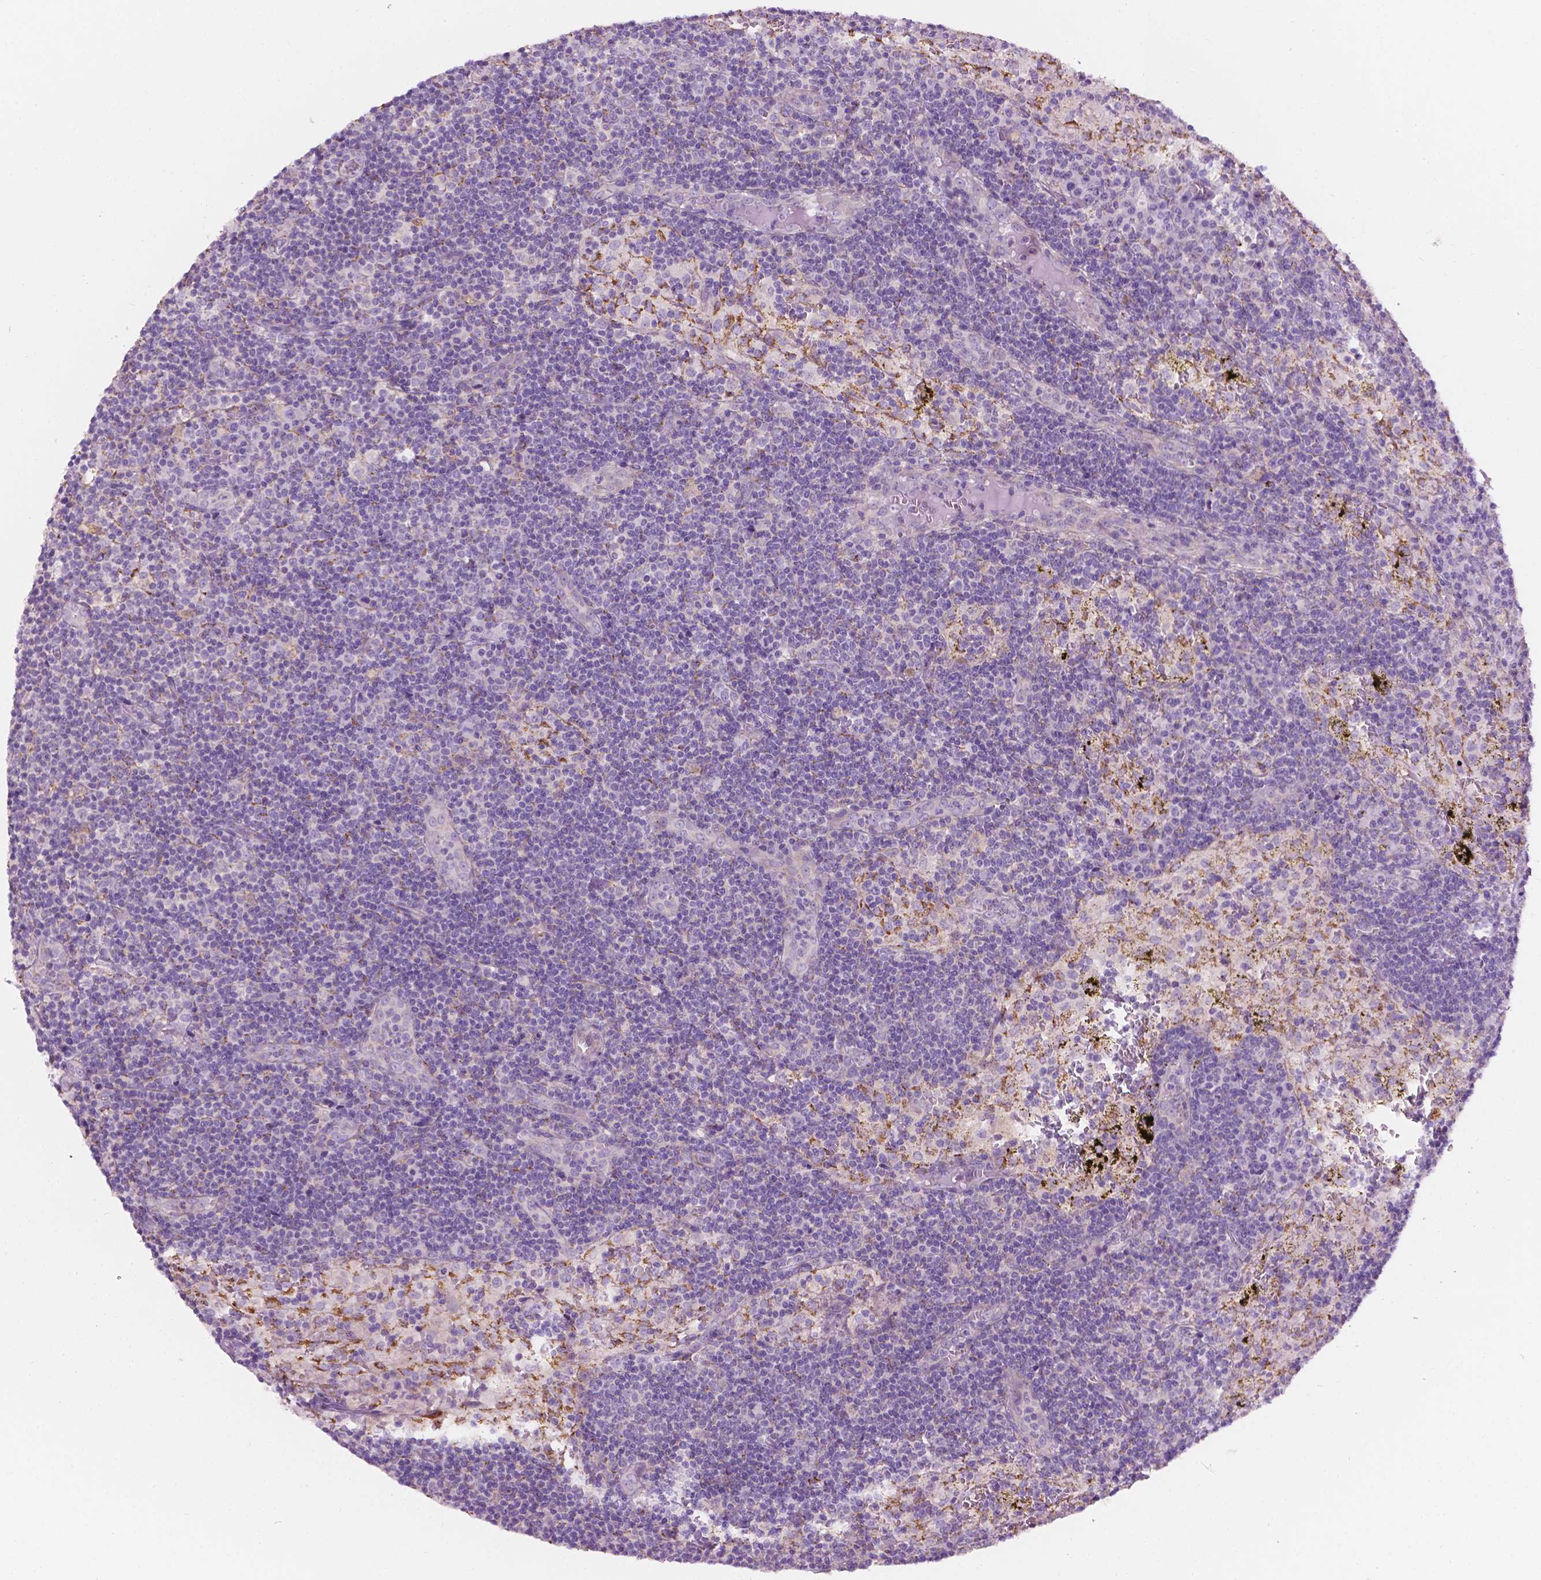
{"staining": {"intensity": "negative", "quantity": "none", "location": "none"}, "tissue": "lymph node", "cell_type": "Germinal center cells", "image_type": "normal", "snomed": [{"axis": "morphology", "description": "Normal tissue, NOS"}, {"axis": "topography", "description": "Lymph node"}], "caption": "IHC histopathology image of benign lymph node stained for a protein (brown), which shows no positivity in germinal center cells. (DAB (3,3'-diaminobenzidine) IHC with hematoxylin counter stain).", "gene": "NOS1AP", "patient": {"sex": "male", "age": 62}}